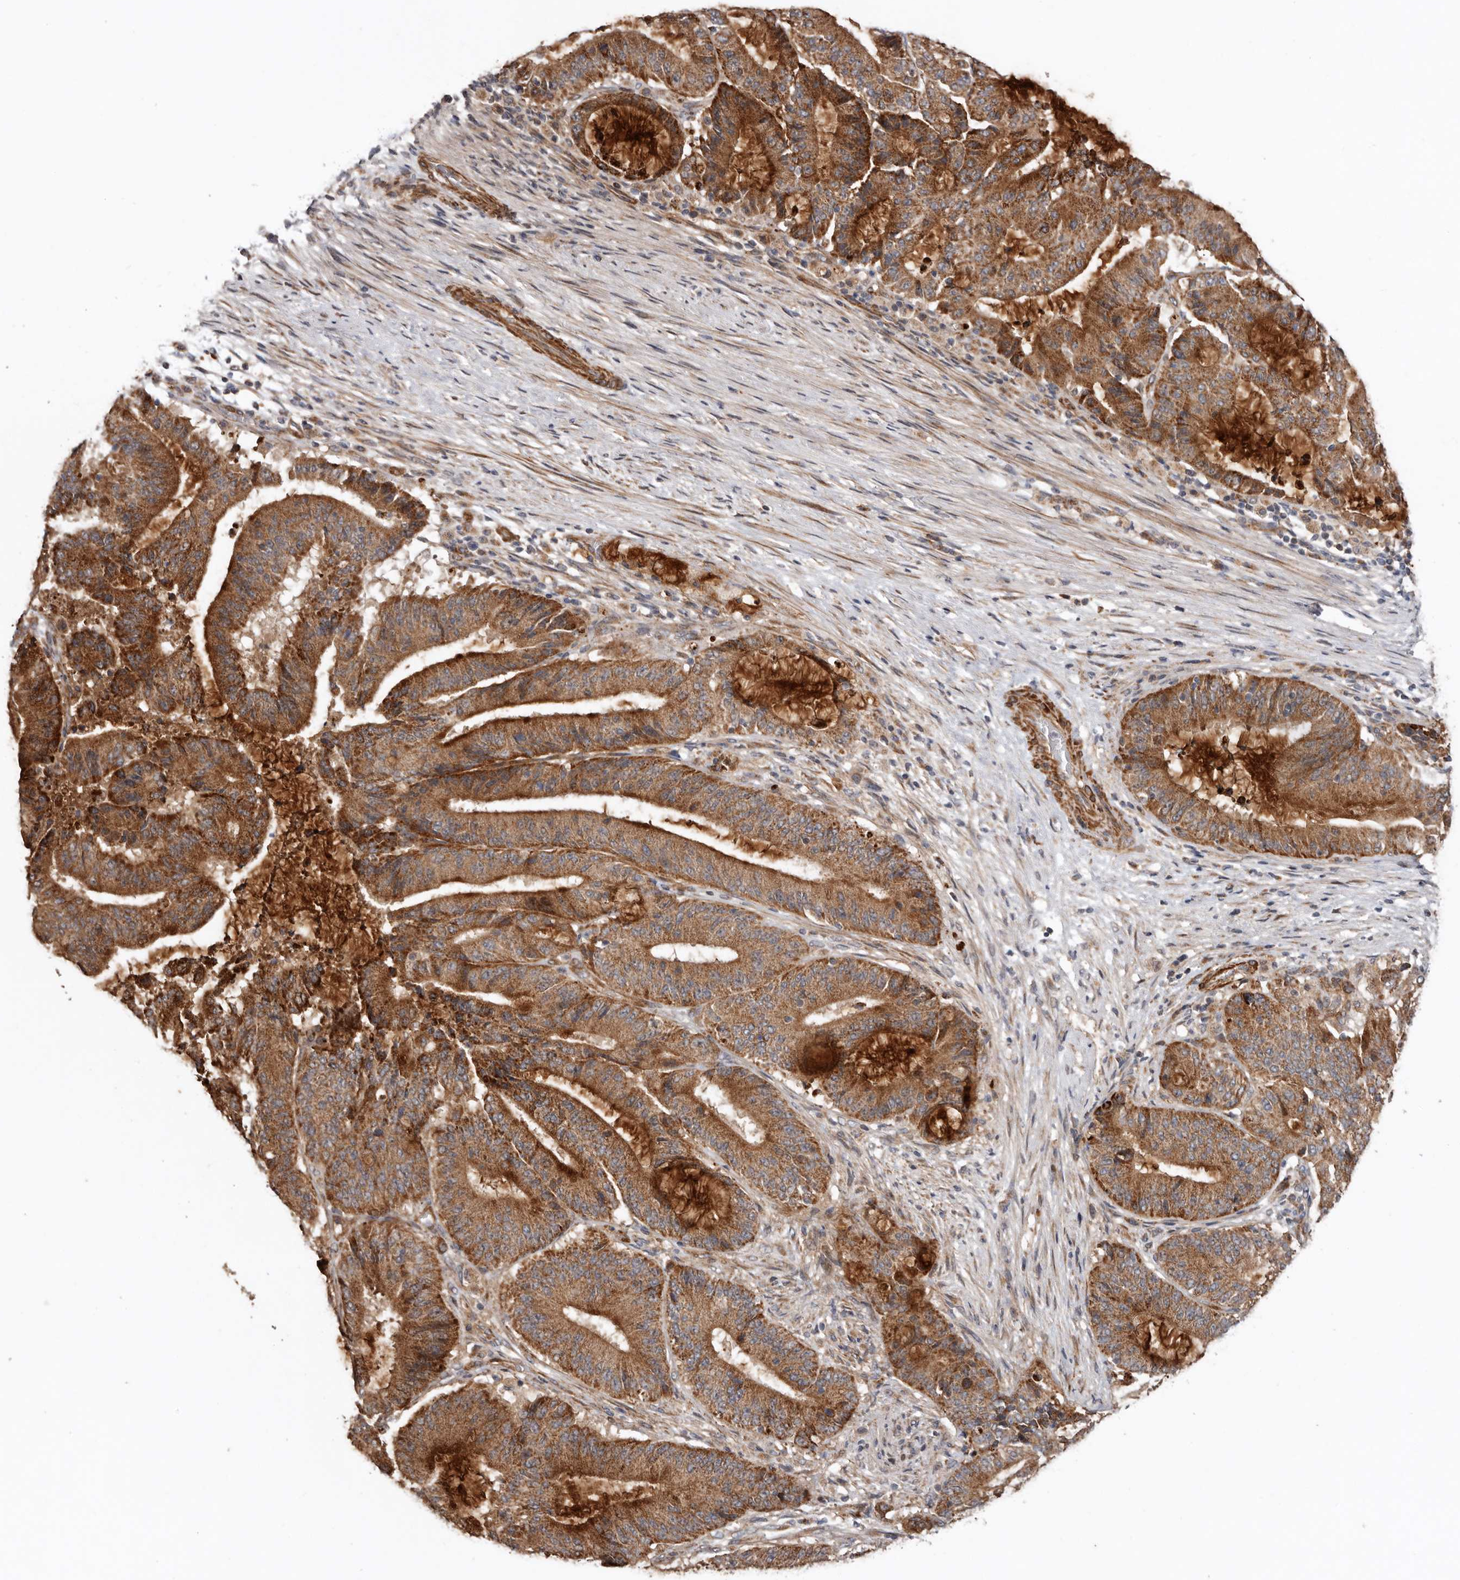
{"staining": {"intensity": "strong", "quantity": ">75%", "location": "cytoplasmic/membranous"}, "tissue": "liver cancer", "cell_type": "Tumor cells", "image_type": "cancer", "snomed": [{"axis": "morphology", "description": "Normal tissue, NOS"}, {"axis": "morphology", "description": "Cholangiocarcinoma"}, {"axis": "topography", "description": "Liver"}, {"axis": "topography", "description": "Peripheral nerve tissue"}], "caption": "This micrograph reveals liver cancer stained with IHC to label a protein in brown. The cytoplasmic/membranous of tumor cells show strong positivity for the protein. Nuclei are counter-stained blue.", "gene": "PROKR1", "patient": {"sex": "female", "age": 73}}